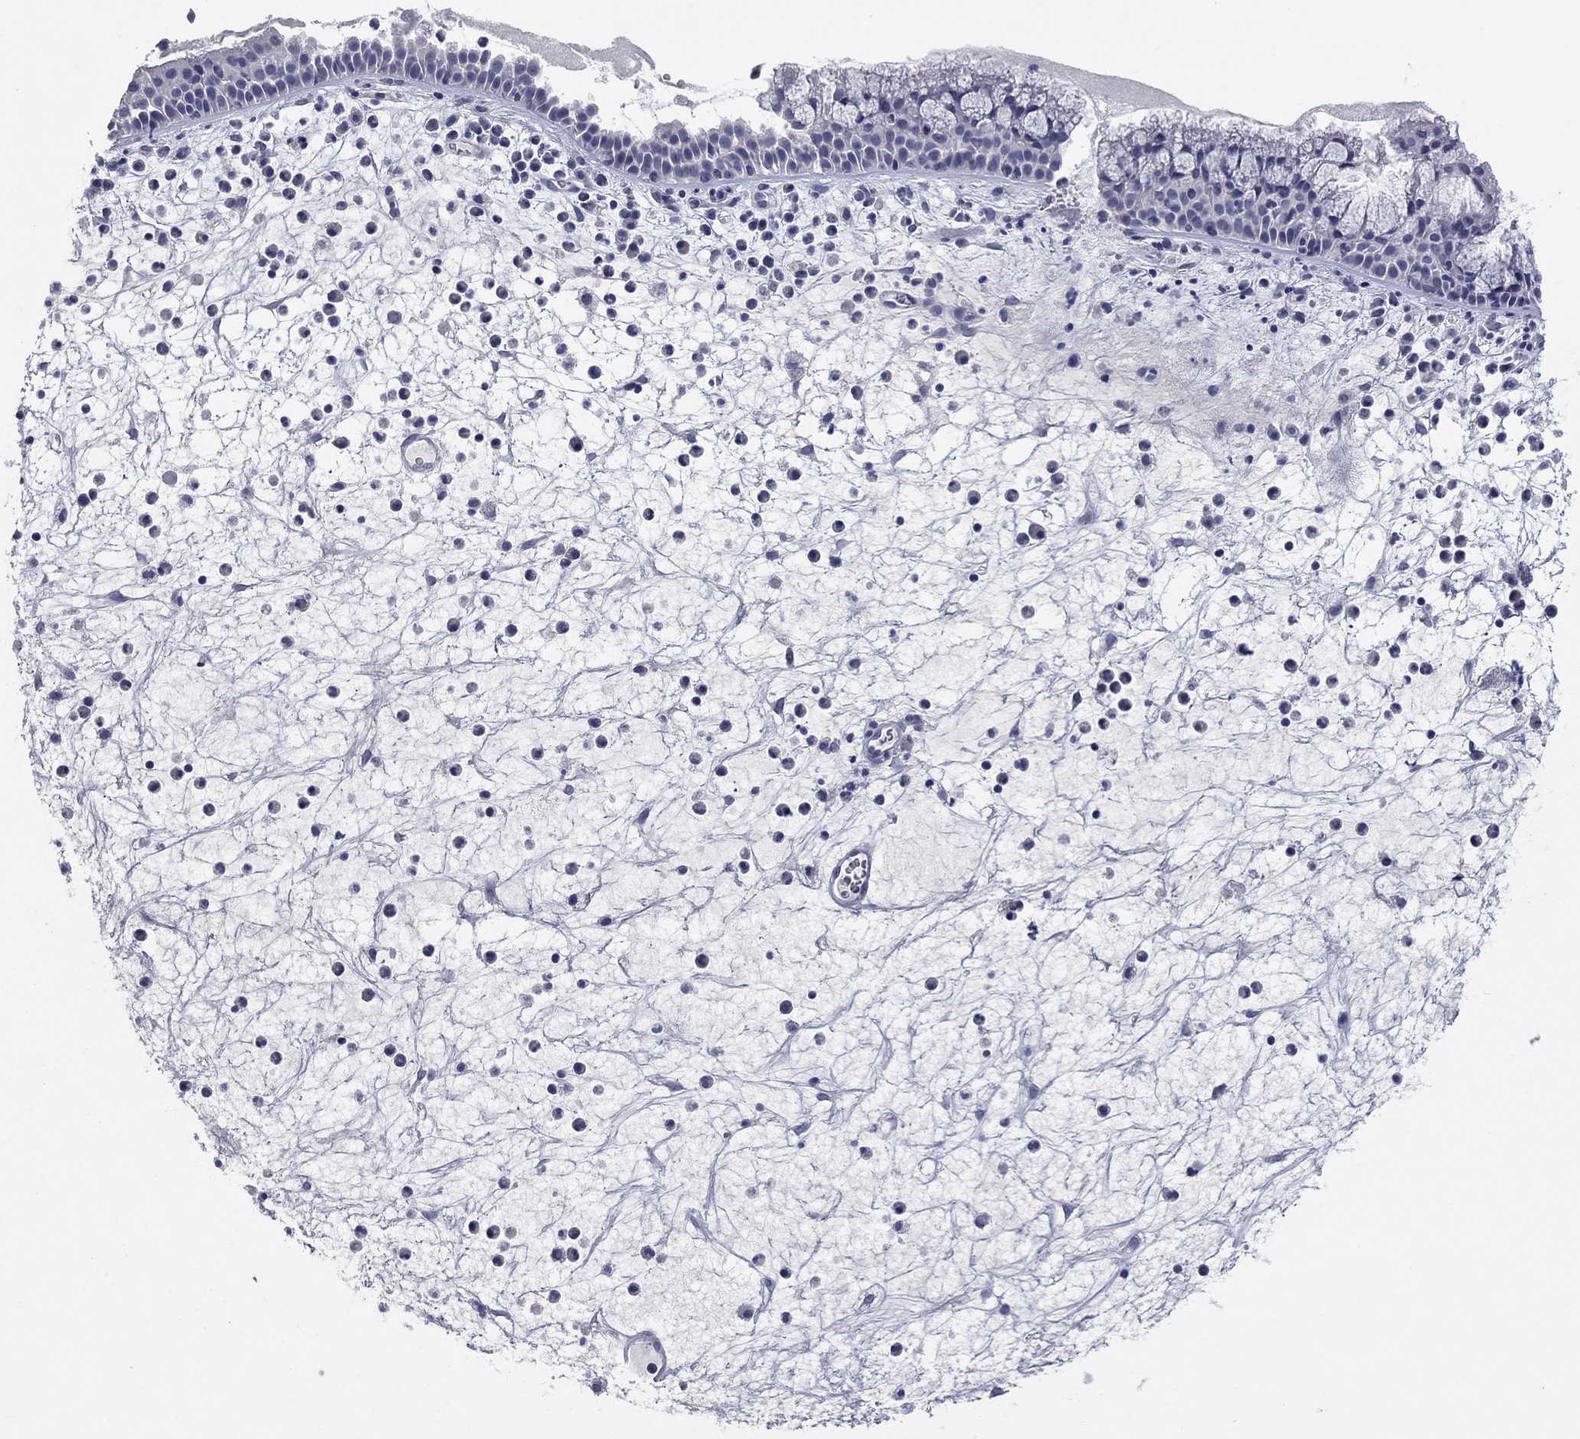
{"staining": {"intensity": "negative", "quantity": "none", "location": "none"}, "tissue": "nasopharynx", "cell_type": "Respiratory epithelial cells", "image_type": "normal", "snomed": [{"axis": "morphology", "description": "Normal tissue, NOS"}, {"axis": "topography", "description": "Nasopharynx"}], "caption": "Histopathology image shows no protein expression in respiratory epithelial cells of benign nasopharynx.", "gene": "ELAVL4", "patient": {"sex": "female", "age": 73}}